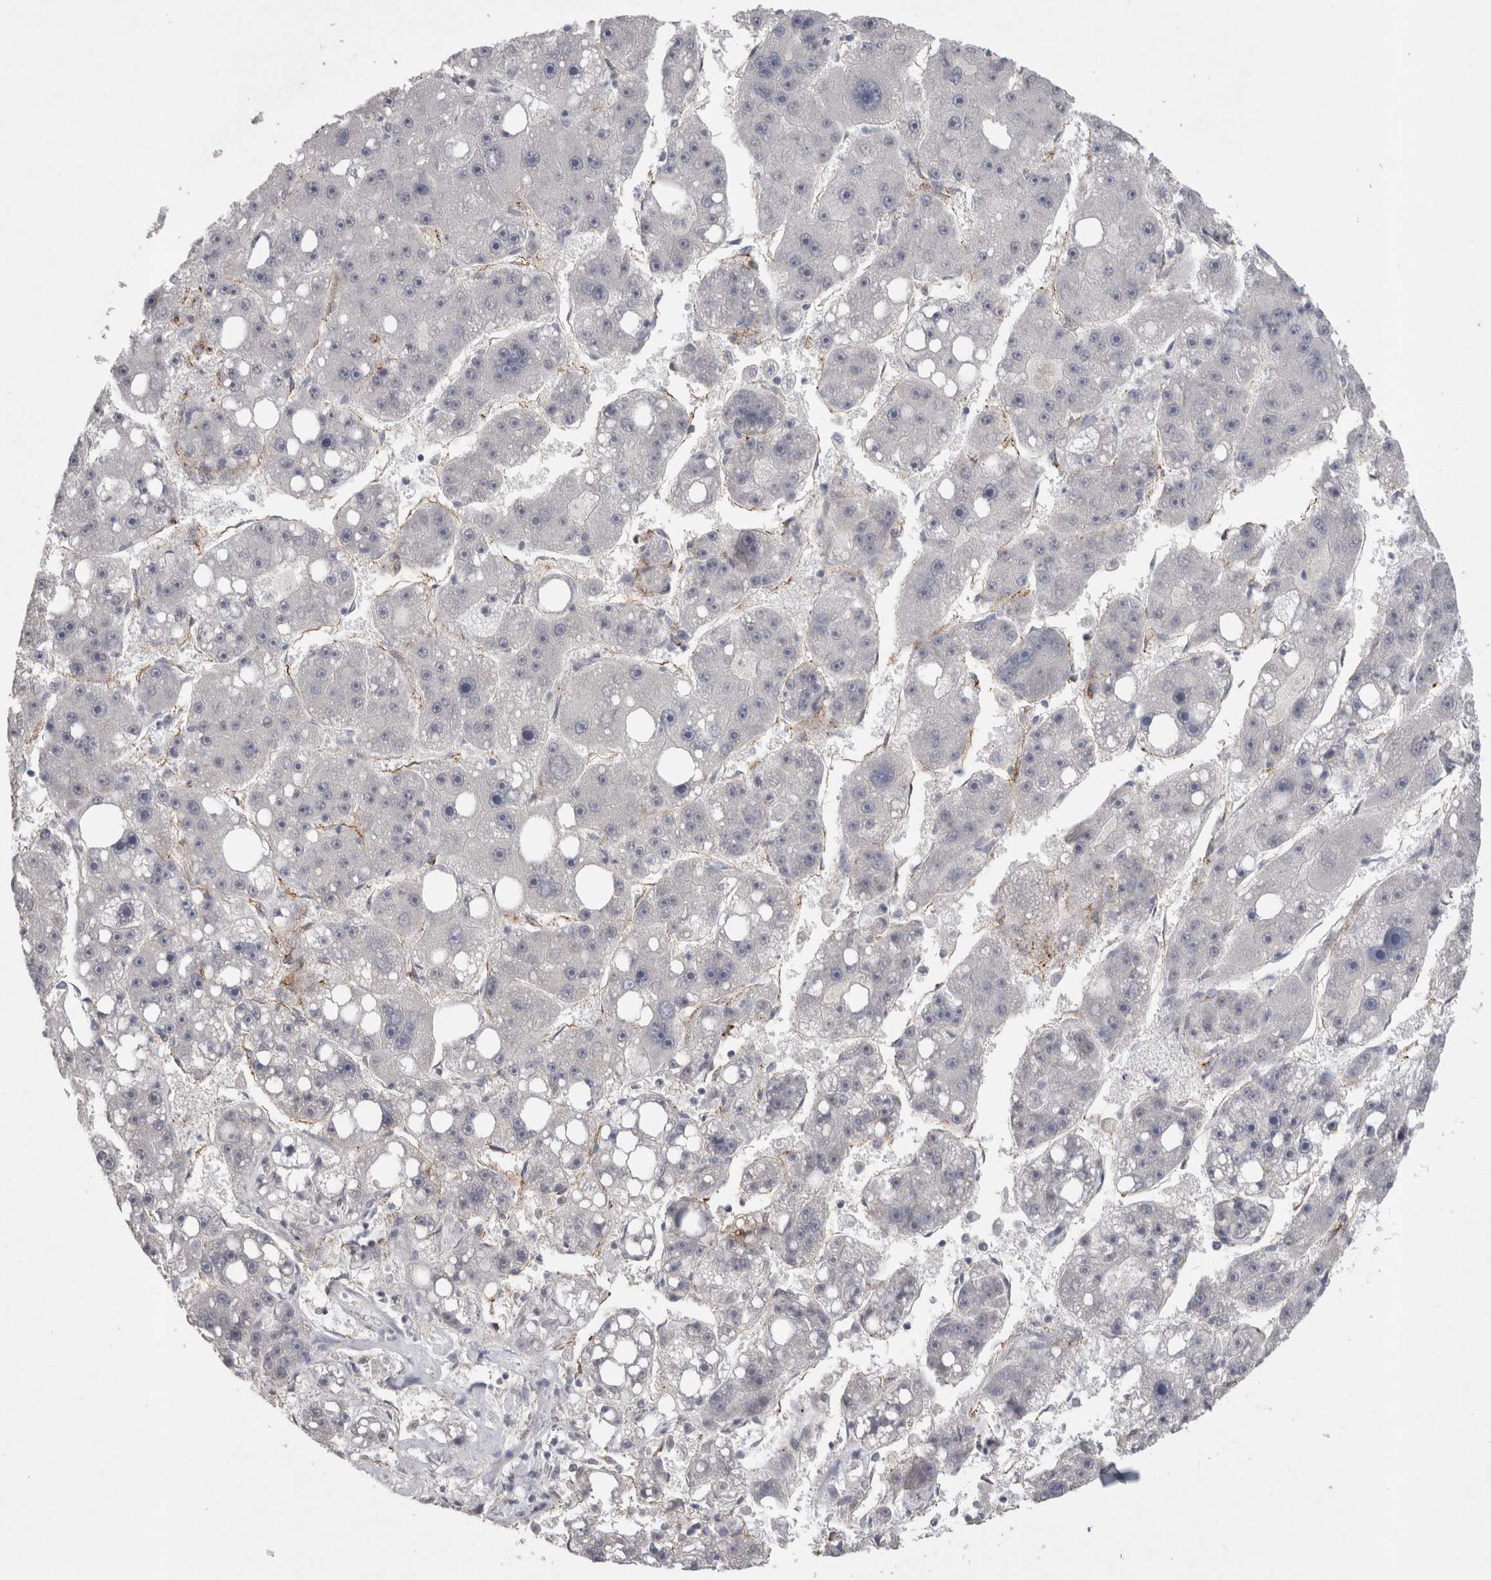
{"staining": {"intensity": "negative", "quantity": "none", "location": "none"}, "tissue": "liver cancer", "cell_type": "Tumor cells", "image_type": "cancer", "snomed": [{"axis": "morphology", "description": "Carcinoma, Hepatocellular, NOS"}, {"axis": "topography", "description": "Liver"}], "caption": "Histopathology image shows no protein positivity in tumor cells of liver cancer tissue.", "gene": "CDH13", "patient": {"sex": "female", "age": 61}}